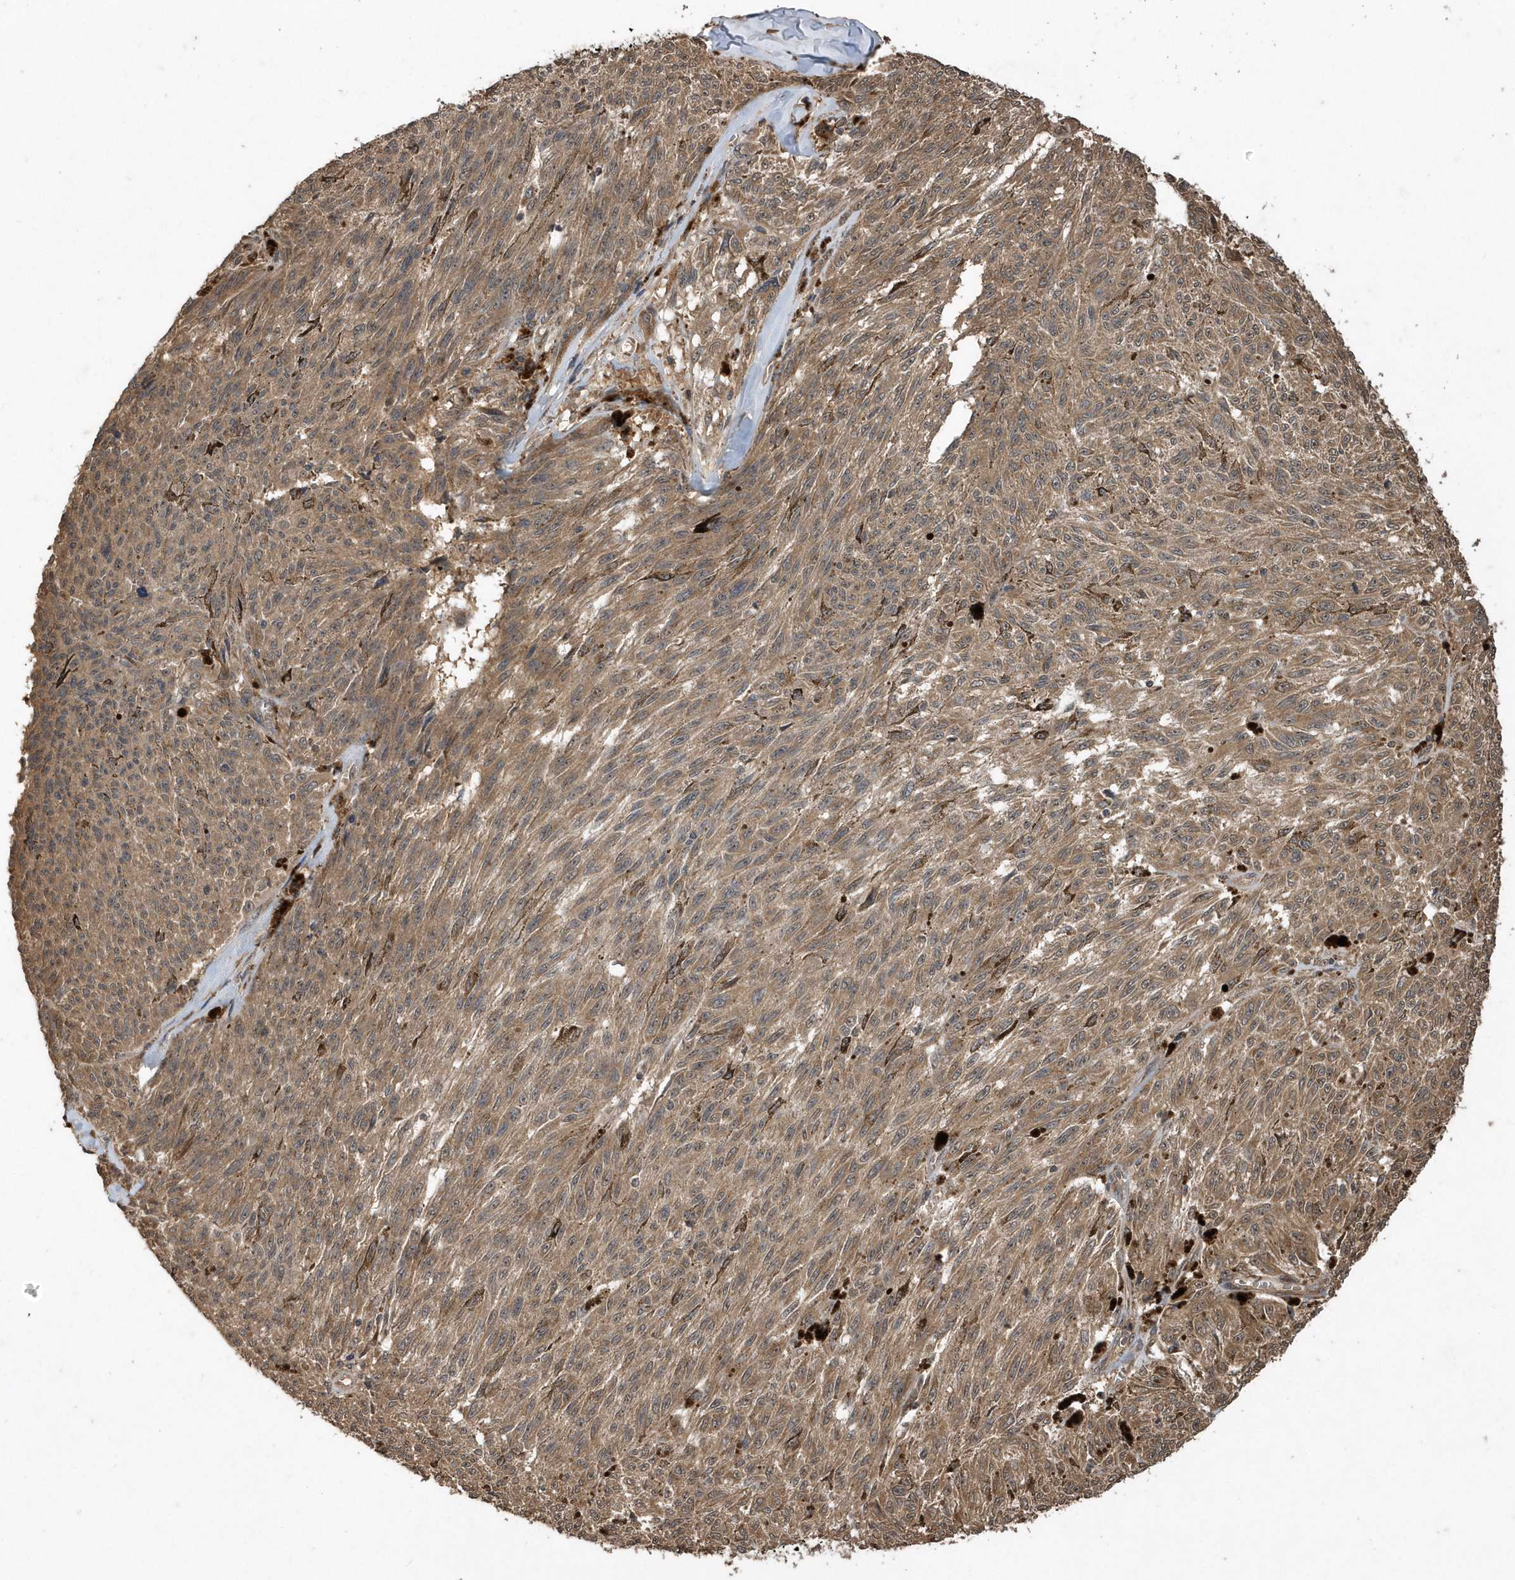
{"staining": {"intensity": "moderate", "quantity": ">75%", "location": "cytoplasmic/membranous"}, "tissue": "melanoma", "cell_type": "Tumor cells", "image_type": "cancer", "snomed": [{"axis": "morphology", "description": "Malignant melanoma, NOS"}, {"axis": "topography", "description": "Skin"}], "caption": "An immunohistochemistry photomicrograph of neoplastic tissue is shown. Protein staining in brown highlights moderate cytoplasmic/membranous positivity in malignant melanoma within tumor cells.", "gene": "WASHC5", "patient": {"sex": "female", "age": 72}}